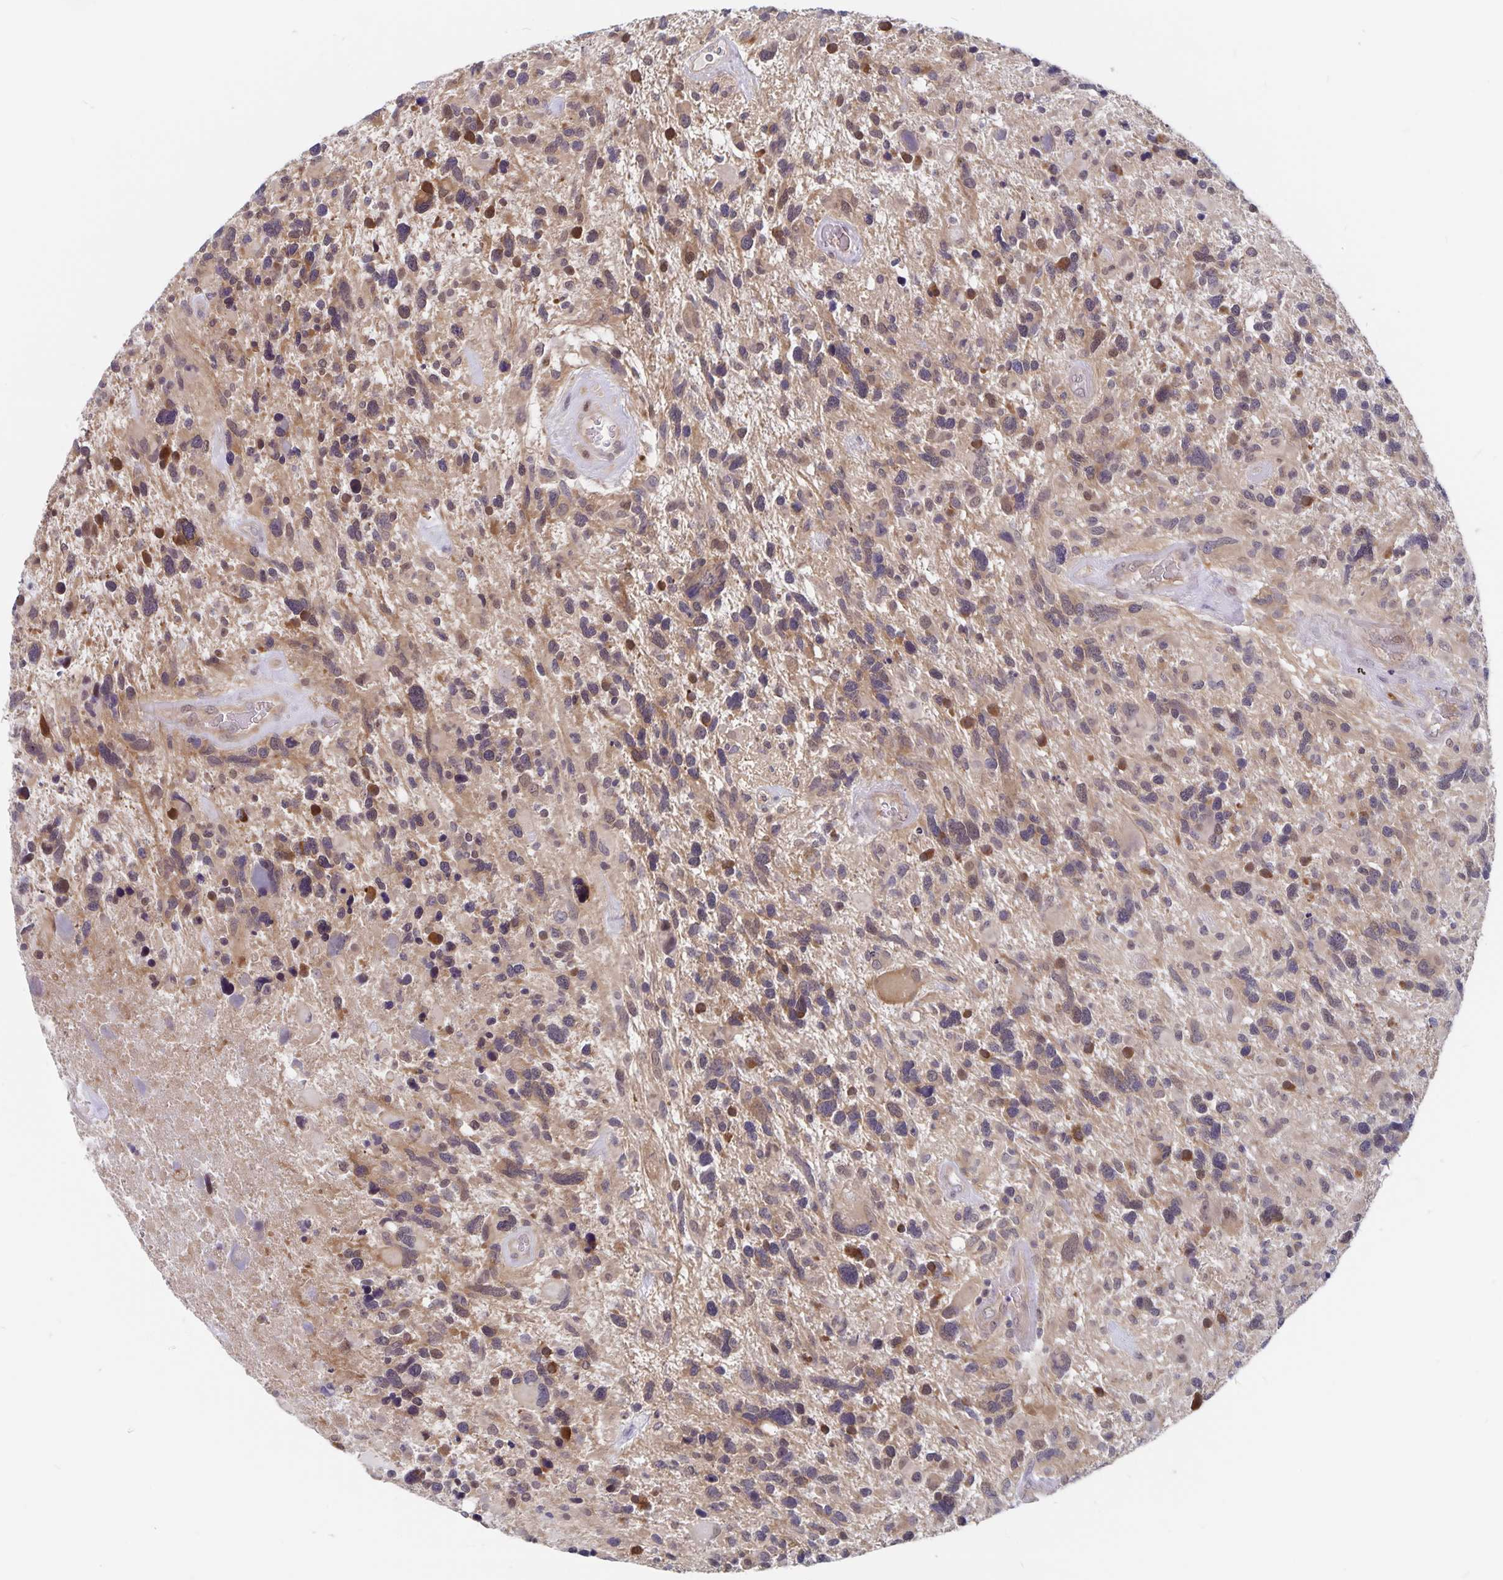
{"staining": {"intensity": "weak", "quantity": "25%-75%", "location": "cytoplasmic/membranous,nuclear"}, "tissue": "glioma", "cell_type": "Tumor cells", "image_type": "cancer", "snomed": [{"axis": "morphology", "description": "Glioma, malignant, High grade"}, {"axis": "topography", "description": "Brain"}], "caption": "This is a photomicrograph of immunohistochemistry staining of glioma, which shows weak expression in the cytoplasmic/membranous and nuclear of tumor cells.", "gene": "BAG6", "patient": {"sex": "male", "age": 49}}